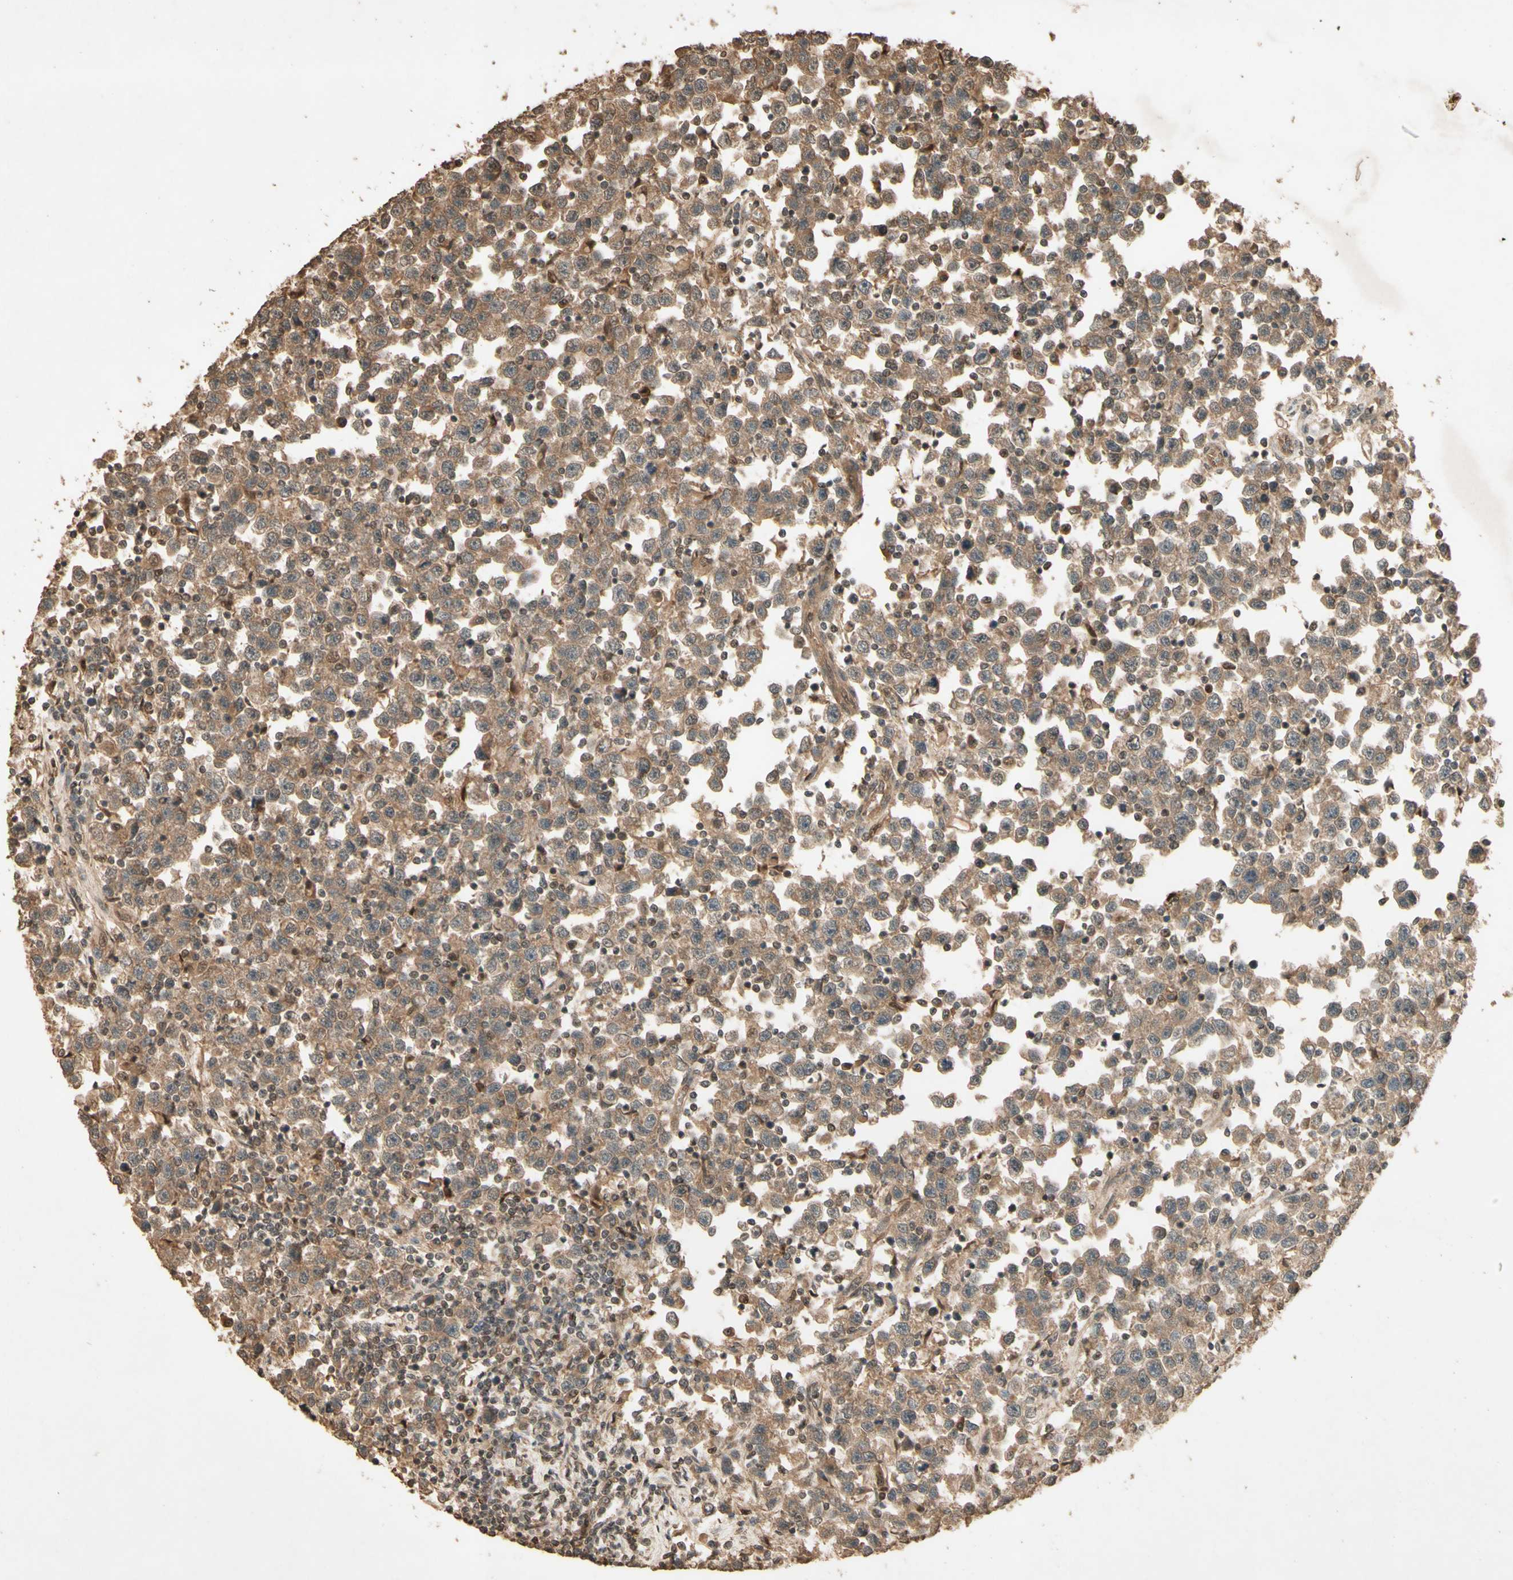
{"staining": {"intensity": "moderate", "quantity": ">75%", "location": "cytoplasmic/membranous"}, "tissue": "testis cancer", "cell_type": "Tumor cells", "image_type": "cancer", "snomed": [{"axis": "morphology", "description": "Seminoma, NOS"}, {"axis": "topography", "description": "Testis"}], "caption": "Testis cancer stained with DAB (3,3'-diaminobenzidine) IHC exhibits medium levels of moderate cytoplasmic/membranous expression in about >75% of tumor cells. (IHC, brightfield microscopy, high magnification).", "gene": "SMAD9", "patient": {"sex": "male", "age": 43}}